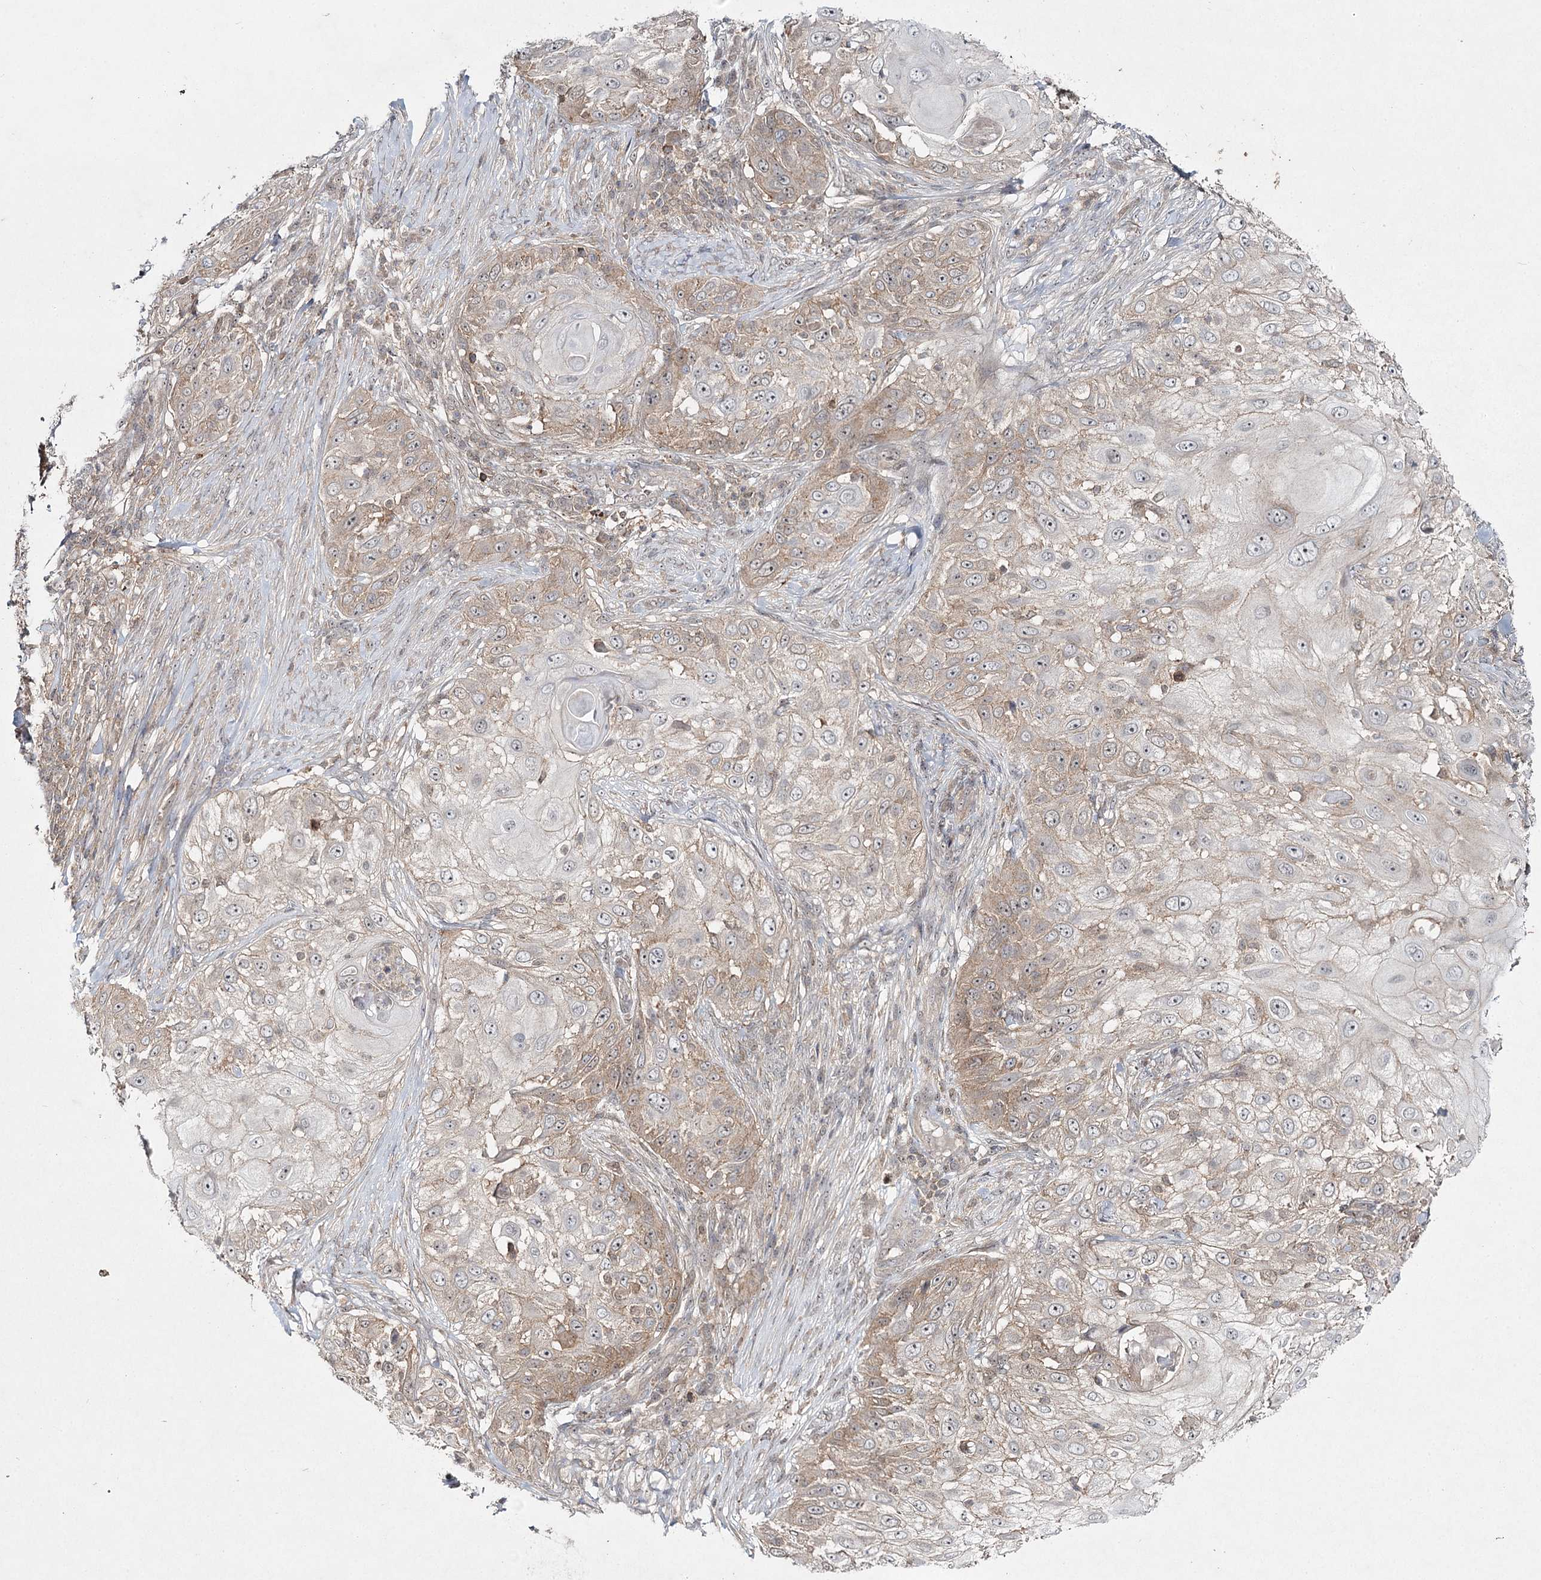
{"staining": {"intensity": "weak", "quantity": "25%-75%", "location": "cytoplasmic/membranous"}, "tissue": "skin cancer", "cell_type": "Tumor cells", "image_type": "cancer", "snomed": [{"axis": "morphology", "description": "Squamous cell carcinoma, NOS"}, {"axis": "topography", "description": "Skin"}], "caption": "Immunohistochemical staining of skin squamous cell carcinoma shows weak cytoplasmic/membranous protein positivity in about 25%-75% of tumor cells. (DAB (3,3'-diaminobenzidine) IHC, brown staining for protein, blue staining for nuclei).", "gene": "WDR44", "patient": {"sex": "female", "age": 44}}